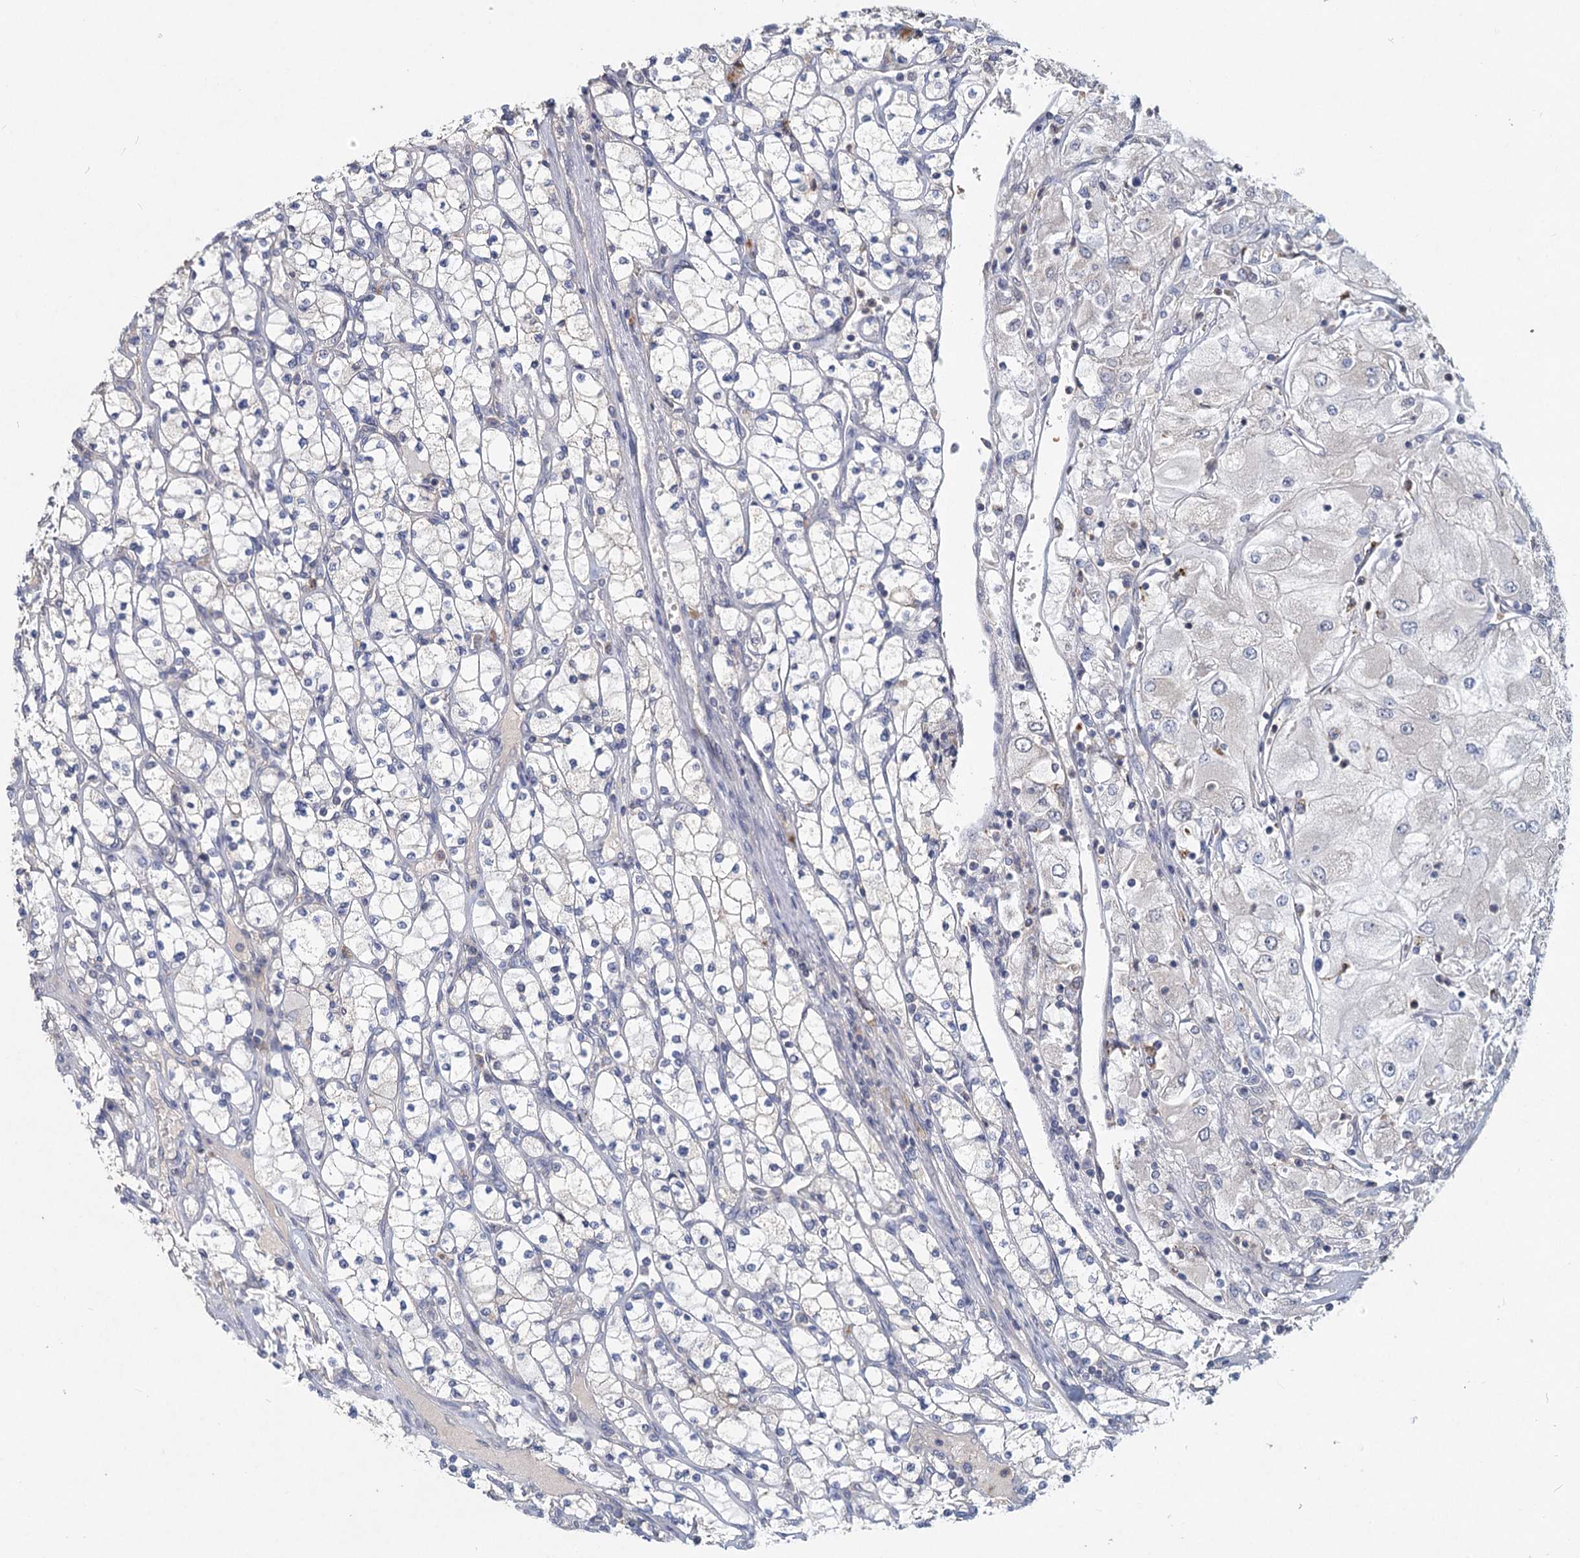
{"staining": {"intensity": "negative", "quantity": "none", "location": "none"}, "tissue": "renal cancer", "cell_type": "Tumor cells", "image_type": "cancer", "snomed": [{"axis": "morphology", "description": "Adenocarcinoma, NOS"}, {"axis": "topography", "description": "Kidney"}], "caption": "This is an immunohistochemistry (IHC) image of human renal cancer. There is no staining in tumor cells.", "gene": "HES2", "patient": {"sex": "male", "age": 80}}